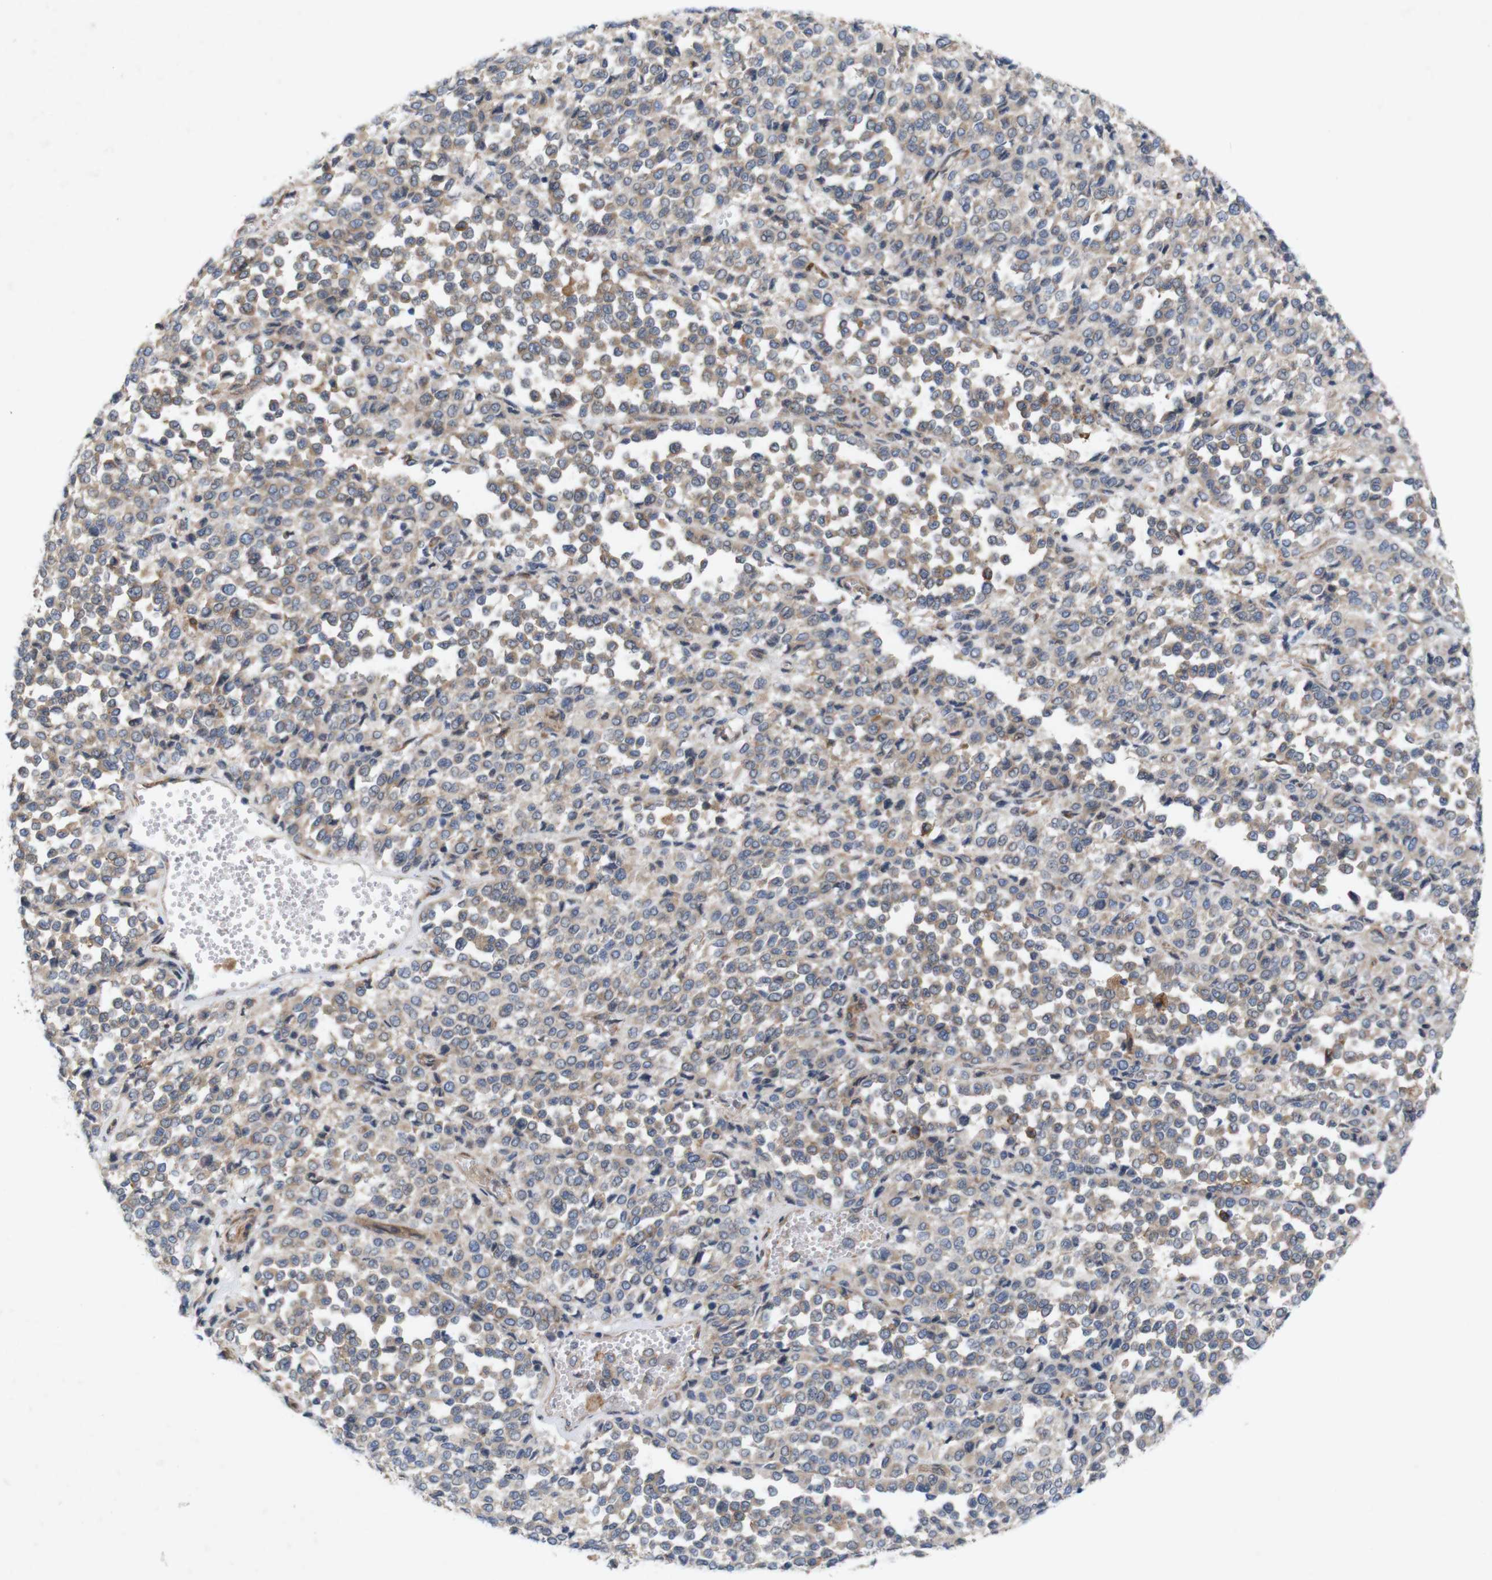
{"staining": {"intensity": "weak", "quantity": ">75%", "location": "cytoplasmic/membranous"}, "tissue": "melanoma", "cell_type": "Tumor cells", "image_type": "cancer", "snomed": [{"axis": "morphology", "description": "Malignant melanoma, Metastatic site"}, {"axis": "topography", "description": "Pancreas"}], "caption": "A low amount of weak cytoplasmic/membranous expression is present in about >75% of tumor cells in malignant melanoma (metastatic site) tissue.", "gene": "SIGLEC8", "patient": {"sex": "female", "age": 30}}